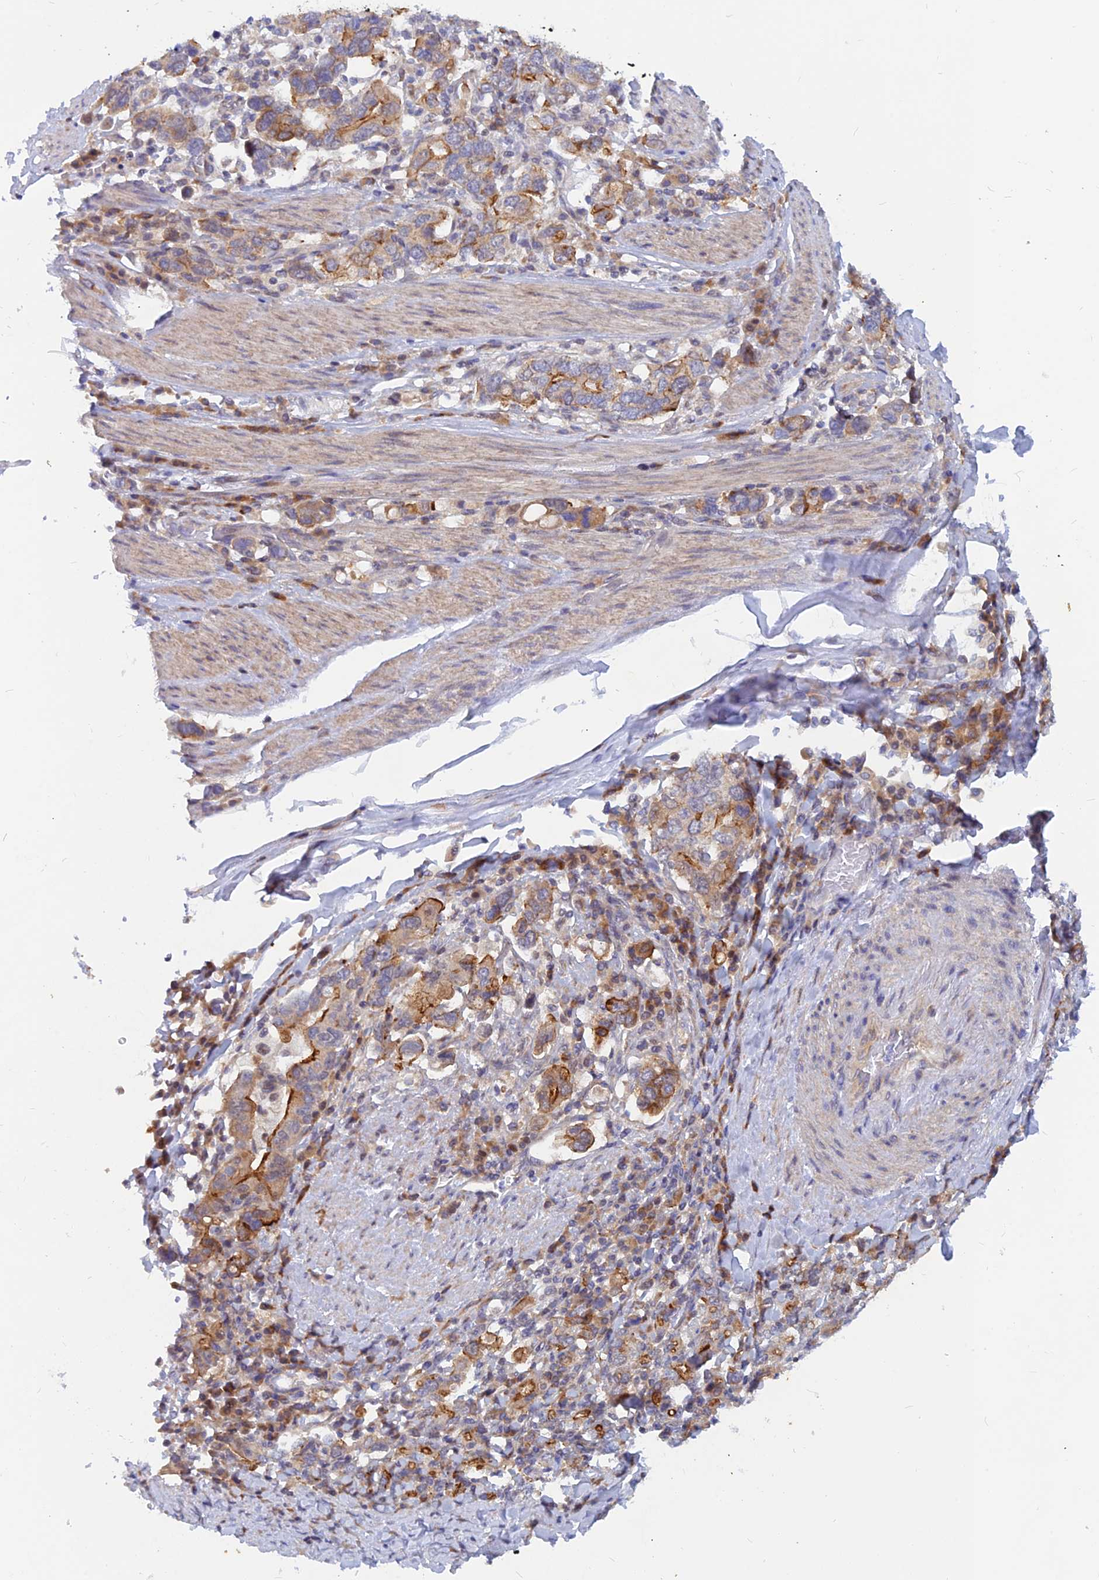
{"staining": {"intensity": "strong", "quantity": "<25%", "location": "cytoplasmic/membranous"}, "tissue": "stomach cancer", "cell_type": "Tumor cells", "image_type": "cancer", "snomed": [{"axis": "morphology", "description": "Adenocarcinoma, NOS"}, {"axis": "topography", "description": "Stomach, upper"}, {"axis": "topography", "description": "Stomach"}], "caption": "Immunohistochemical staining of stomach adenocarcinoma shows strong cytoplasmic/membranous protein positivity in approximately <25% of tumor cells. The staining was performed using DAB (3,3'-diaminobenzidine), with brown indicating positive protein expression. Nuclei are stained blue with hematoxylin.", "gene": "DNAJC16", "patient": {"sex": "male", "age": 62}}